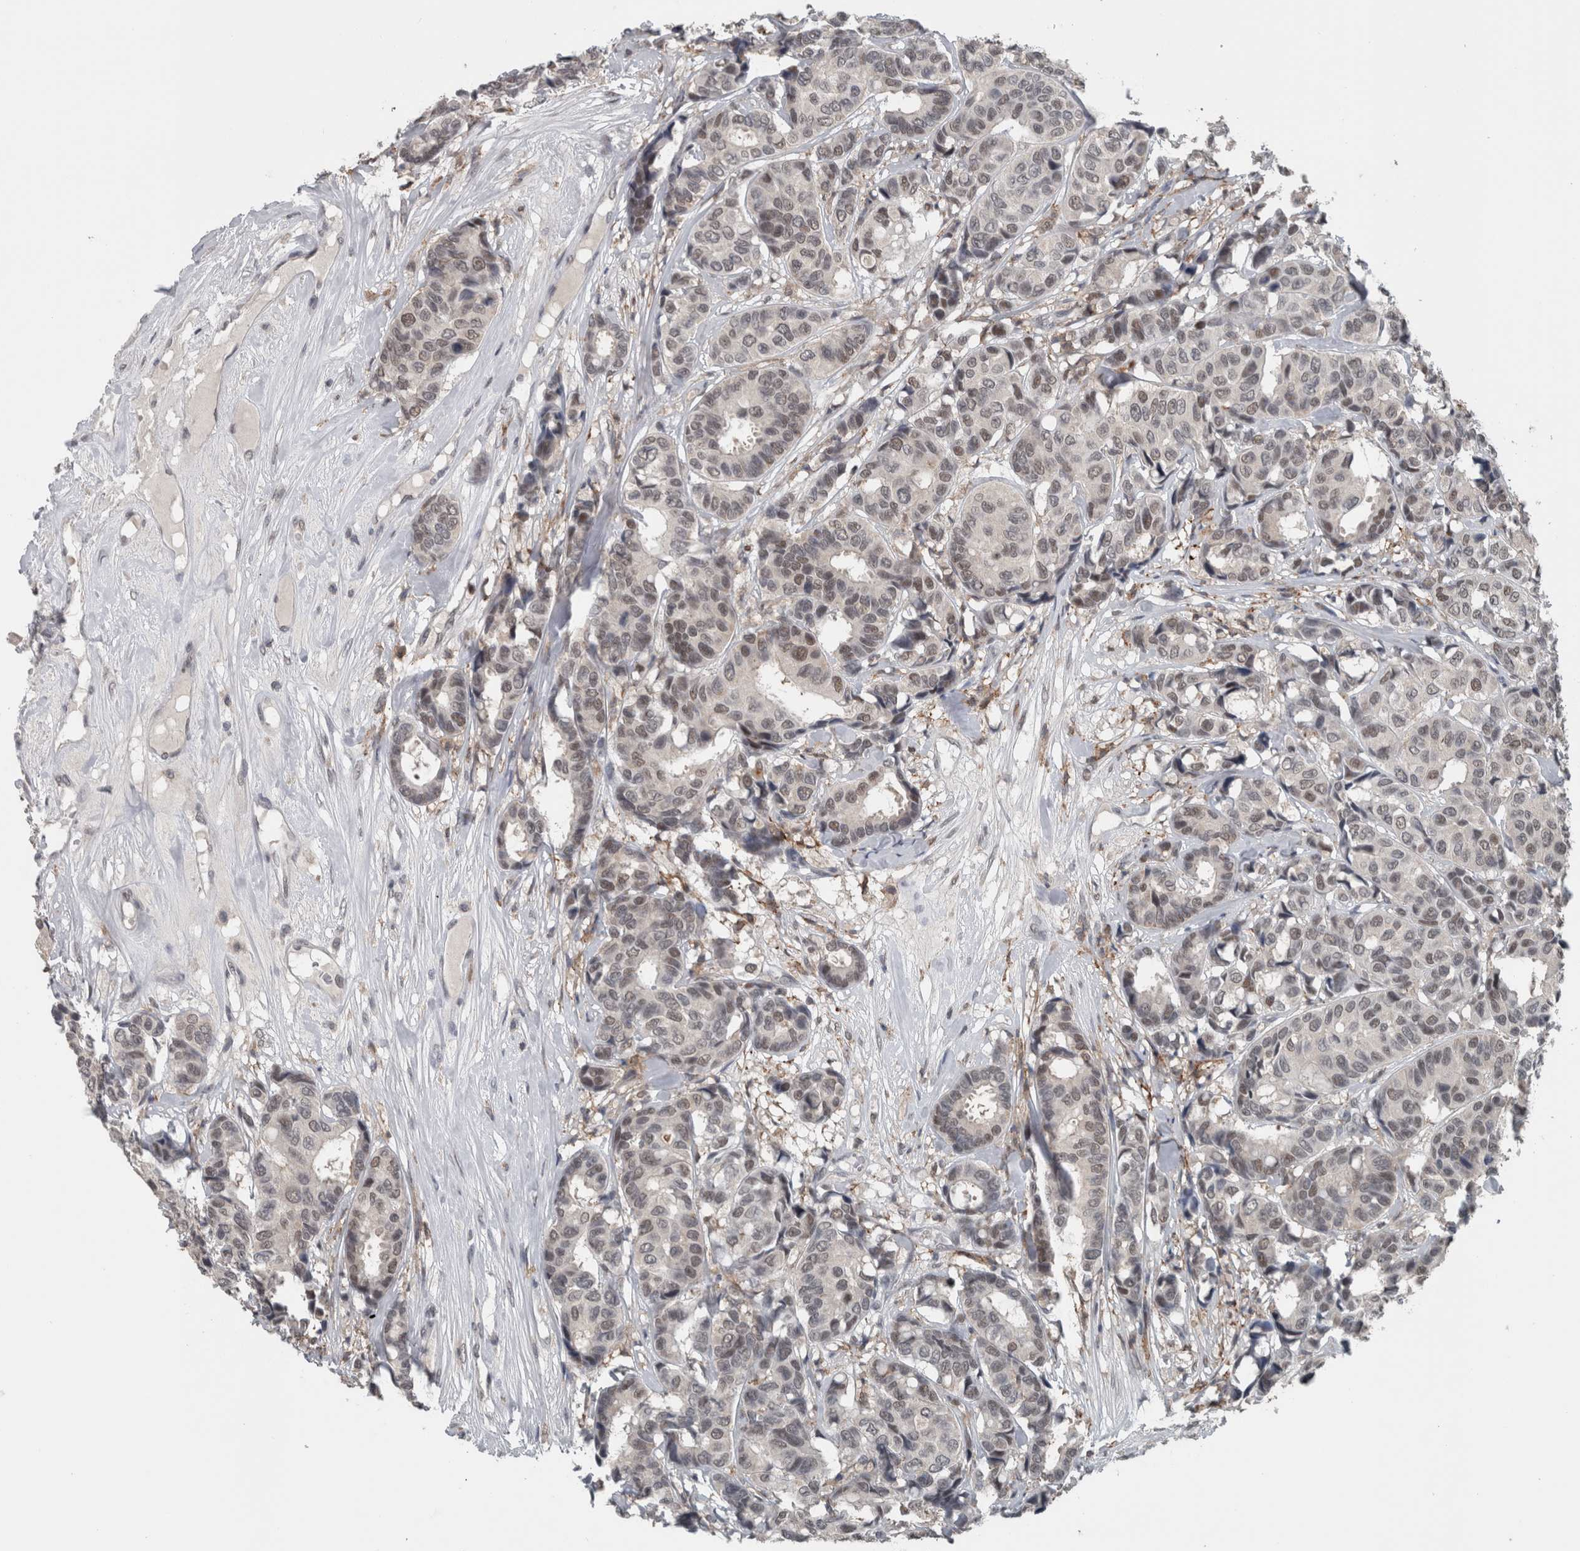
{"staining": {"intensity": "weak", "quantity": "<25%", "location": "nuclear"}, "tissue": "breast cancer", "cell_type": "Tumor cells", "image_type": "cancer", "snomed": [{"axis": "morphology", "description": "Duct carcinoma"}, {"axis": "topography", "description": "Breast"}], "caption": "Immunohistochemistry histopathology image of breast infiltrating ductal carcinoma stained for a protein (brown), which exhibits no positivity in tumor cells.", "gene": "ZBTB21", "patient": {"sex": "female", "age": 87}}